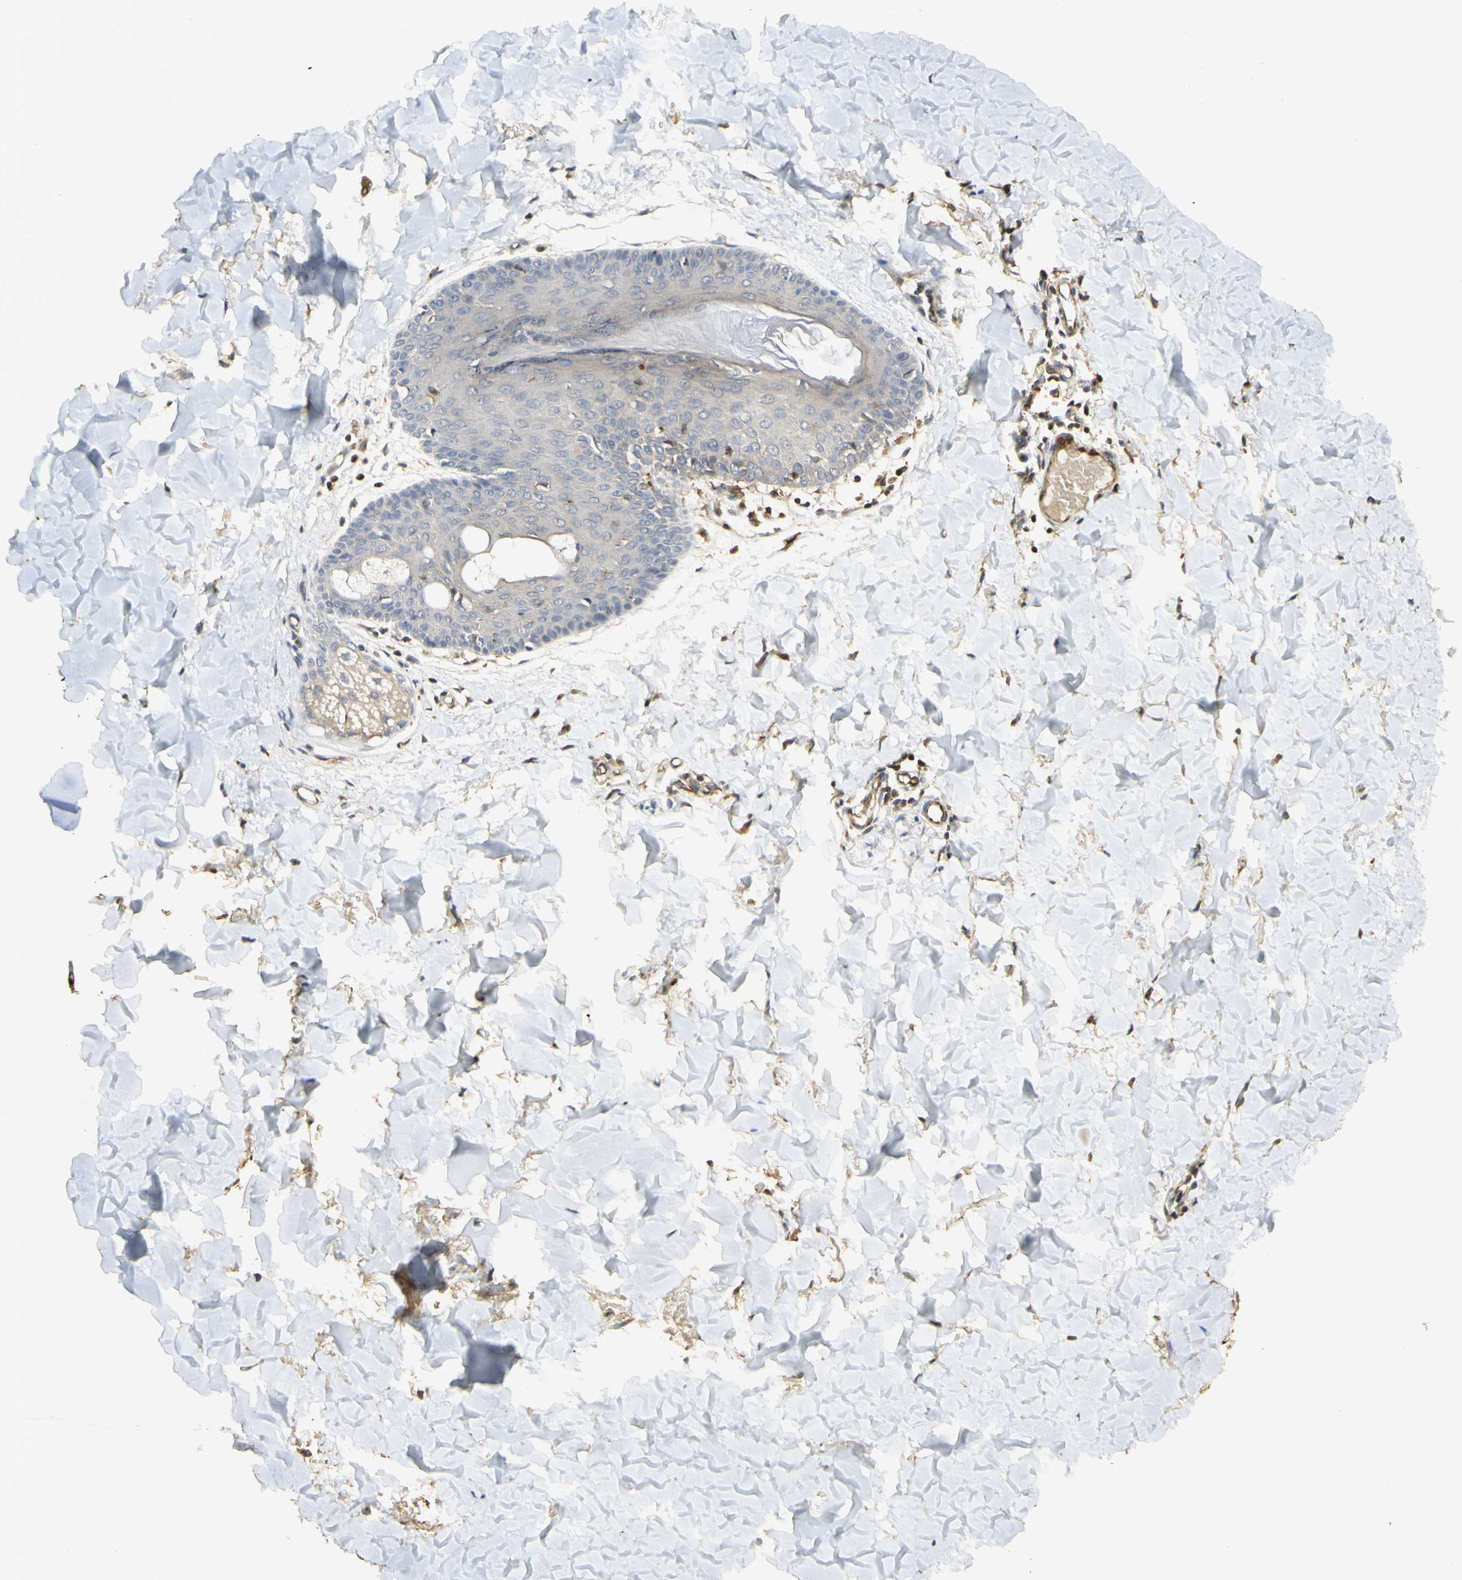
{"staining": {"intensity": "weak", "quantity": ">75%", "location": "cytoplasmic/membranous"}, "tissue": "skin", "cell_type": "Fibroblasts", "image_type": "normal", "snomed": [{"axis": "morphology", "description": "Normal tissue, NOS"}, {"axis": "topography", "description": "Skin"}], "caption": "An immunohistochemistry (IHC) histopathology image of unremarkable tissue is shown. Protein staining in brown shows weak cytoplasmic/membranous positivity in skin within fibroblasts. The staining is performed using DAB brown chromogen to label protein expression. The nuclei are counter-stained blue using hematoxylin.", "gene": "AGER", "patient": {"sex": "female", "age": 17}}